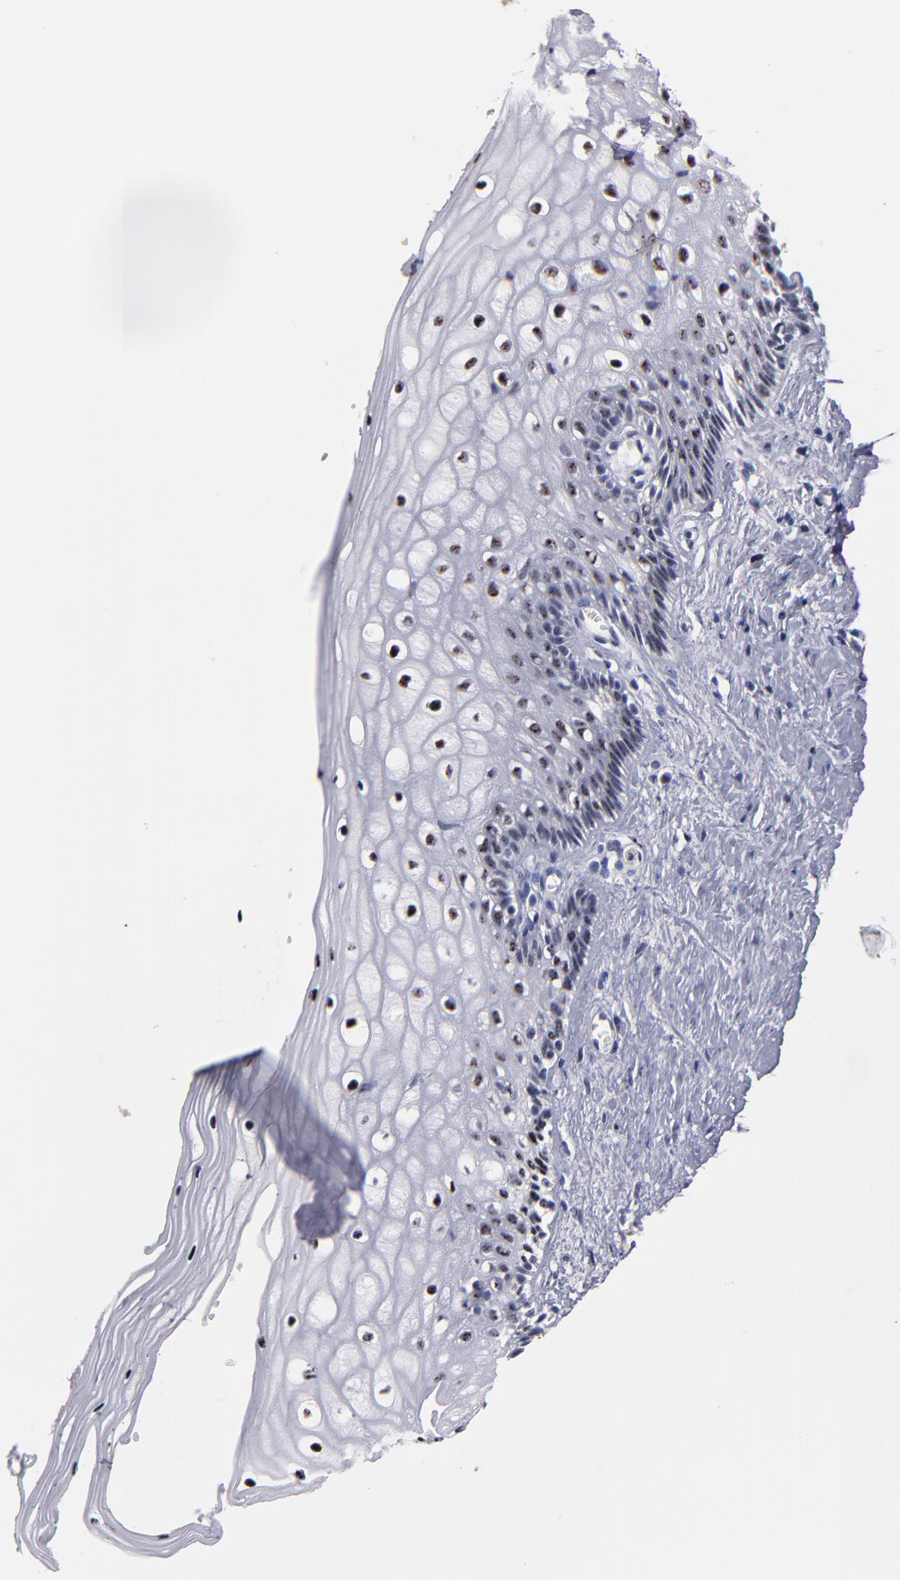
{"staining": {"intensity": "moderate", "quantity": "<25%", "location": "nuclear"}, "tissue": "vagina", "cell_type": "Squamous epithelial cells", "image_type": "normal", "snomed": [{"axis": "morphology", "description": "Normal tissue, NOS"}, {"axis": "topography", "description": "Vagina"}], "caption": "Moderate nuclear staining for a protein is present in approximately <25% of squamous epithelial cells of benign vagina using immunohistochemistry (IHC).", "gene": "RAF1", "patient": {"sex": "female", "age": 46}}